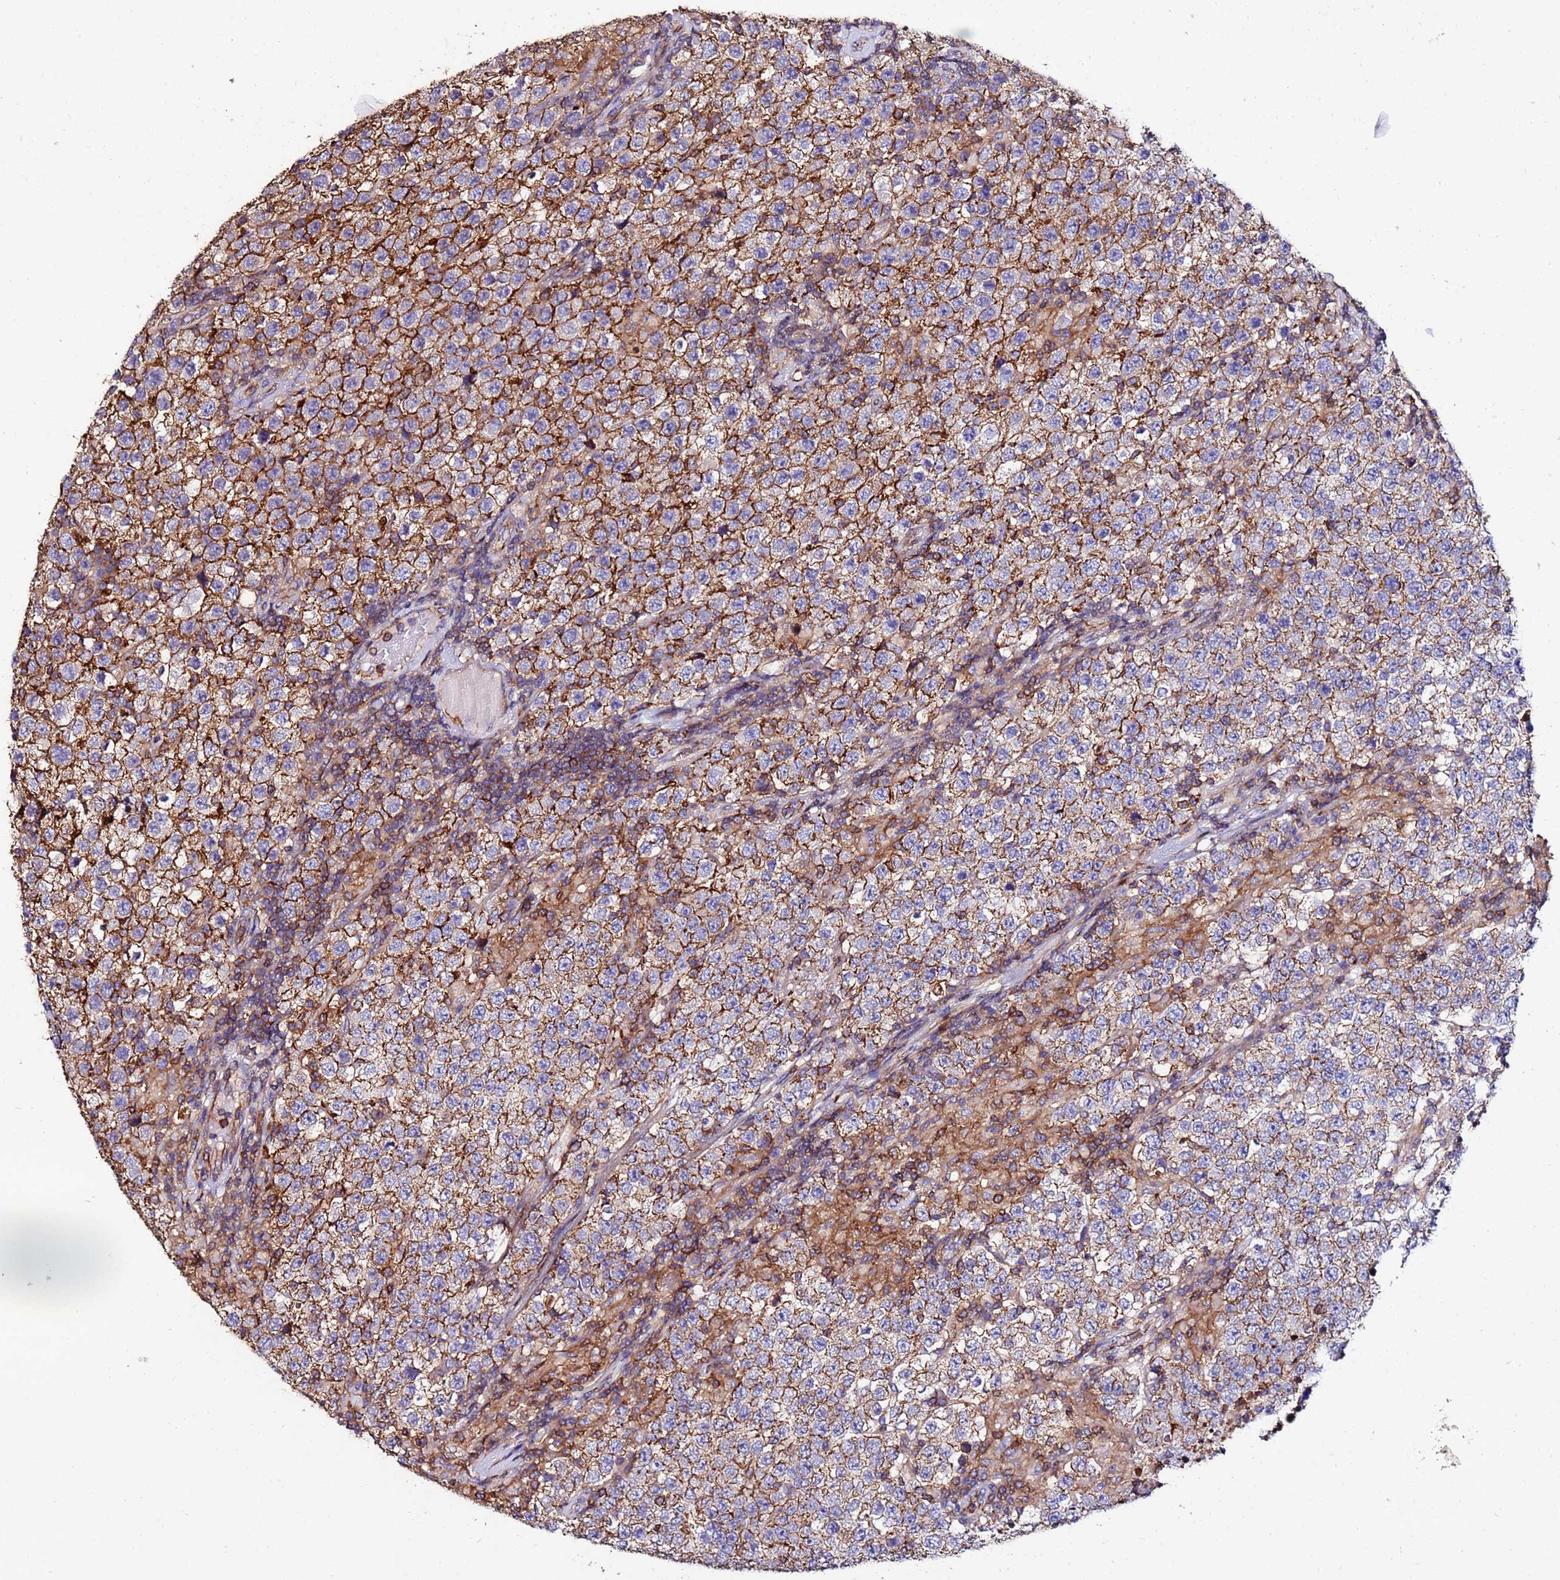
{"staining": {"intensity": "strong", "quantity": ">75%", "location": "cytoplasmic/membranous"}, "tissue": "testis cancer", "cell_type": "Tumor cells", "image_type": "cancer", "snomed": [{"axis": "morphology", "description": "Seminoma, NOS"}, {"axis": "morphology", "description": "Carcinoma, Embryonal, NOS"}, {"axis": "topography", "description": "Testis"}], "caption": "The immunohistochemical stain labels strong cytoplasmic/membranous expression in tumor cells of testis seminoma tissue.", "gene": "POTEE", "patient": {"sex": "male", "age": 41}}